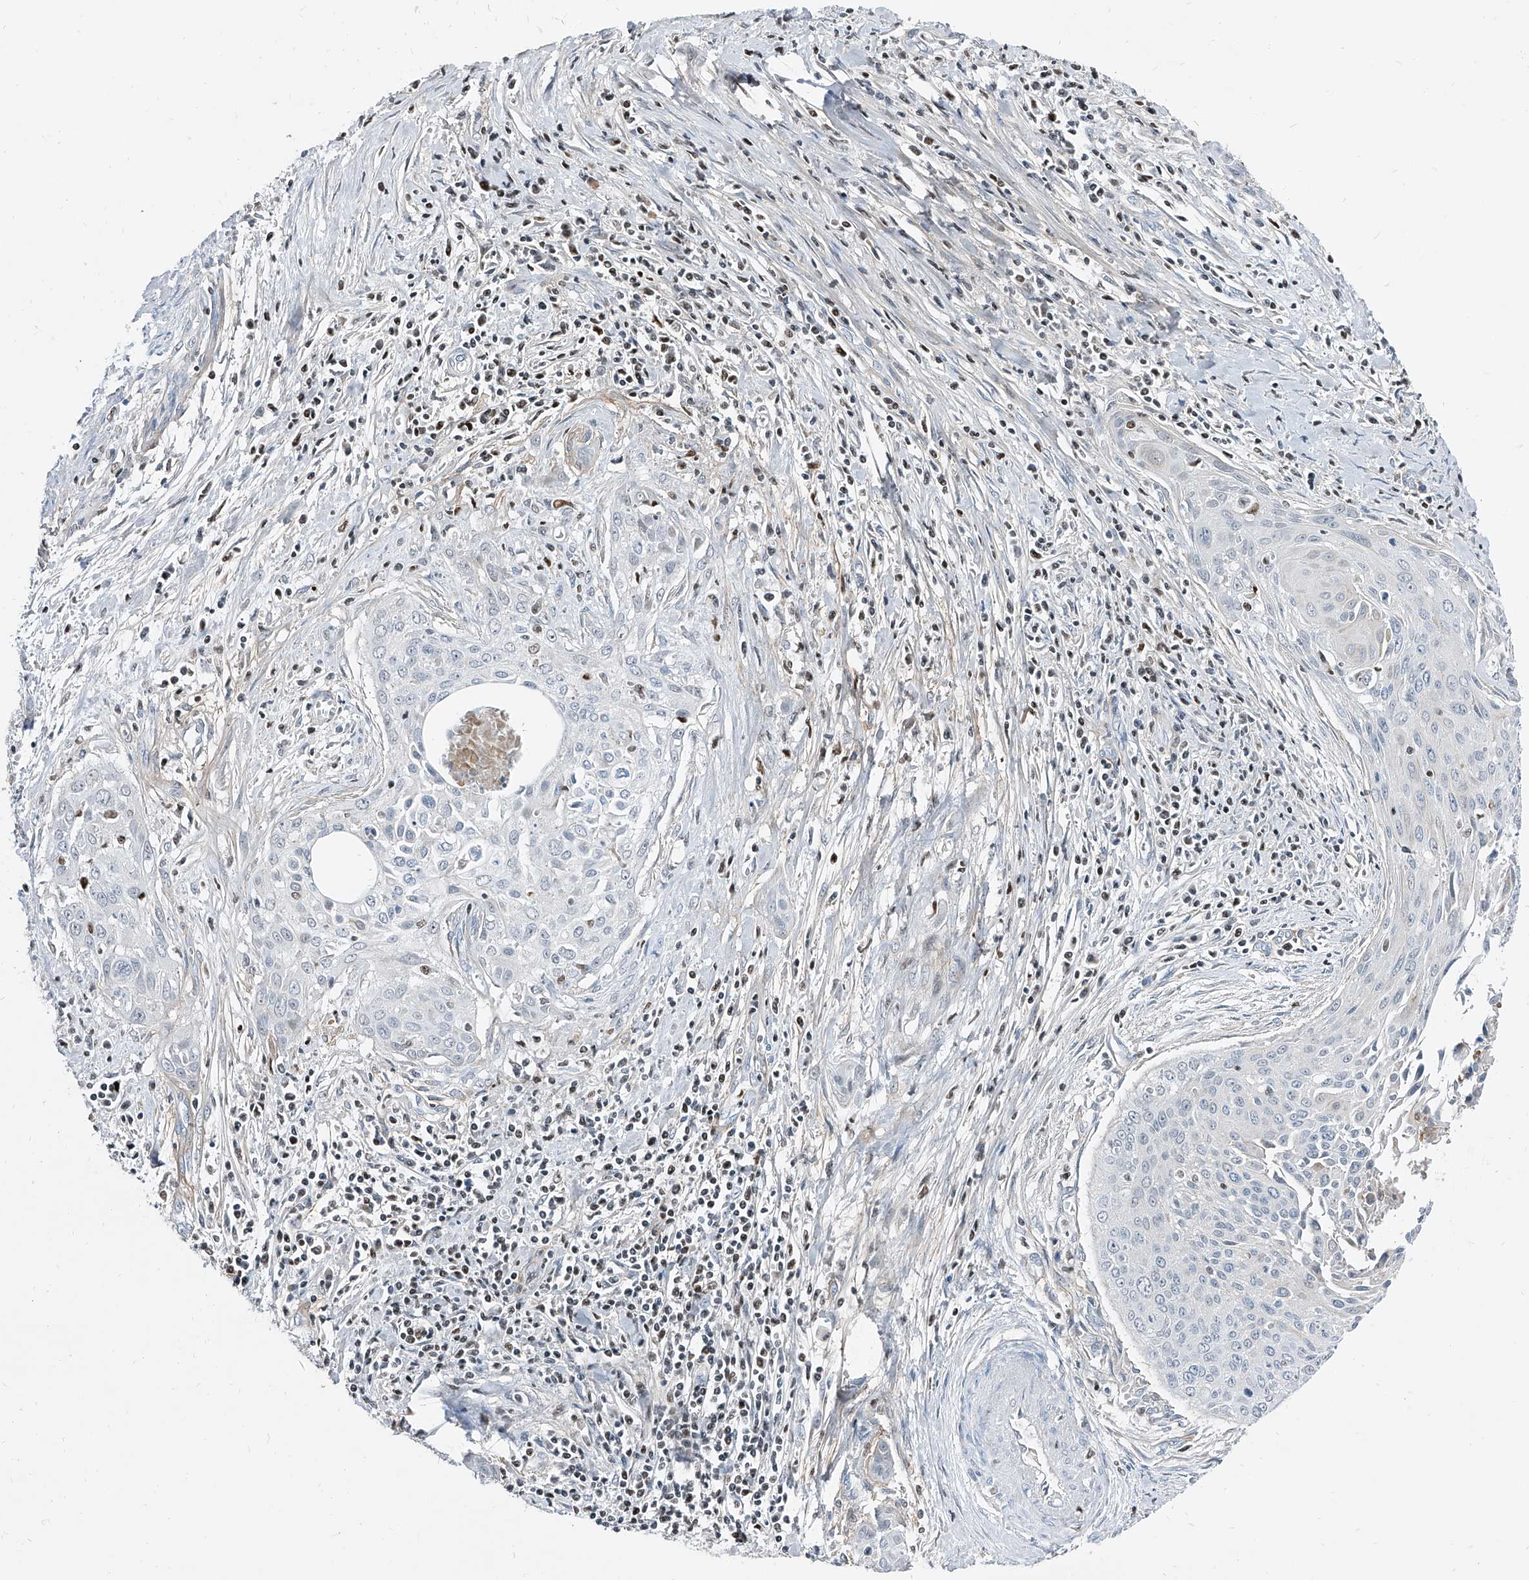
{"staining": {"intensity": "negative", "quantity": "none", "location": "none"}, "tissue": "cervical cancer", "cell_type": "Tumor cells", "image_type": "cancer", "snomed": [{"axis": "morphology", "description": "Squamous cell carcinoma, NOS"}, {"axis": "topography", "description": "Cervix"}], "caption": "Immunohistochemistry of human squamous cell carcinoma (cervical) shows no staining in tumor cells.", "gene": "HOXA3", "patient": {"sex": "female", "age": 55}}